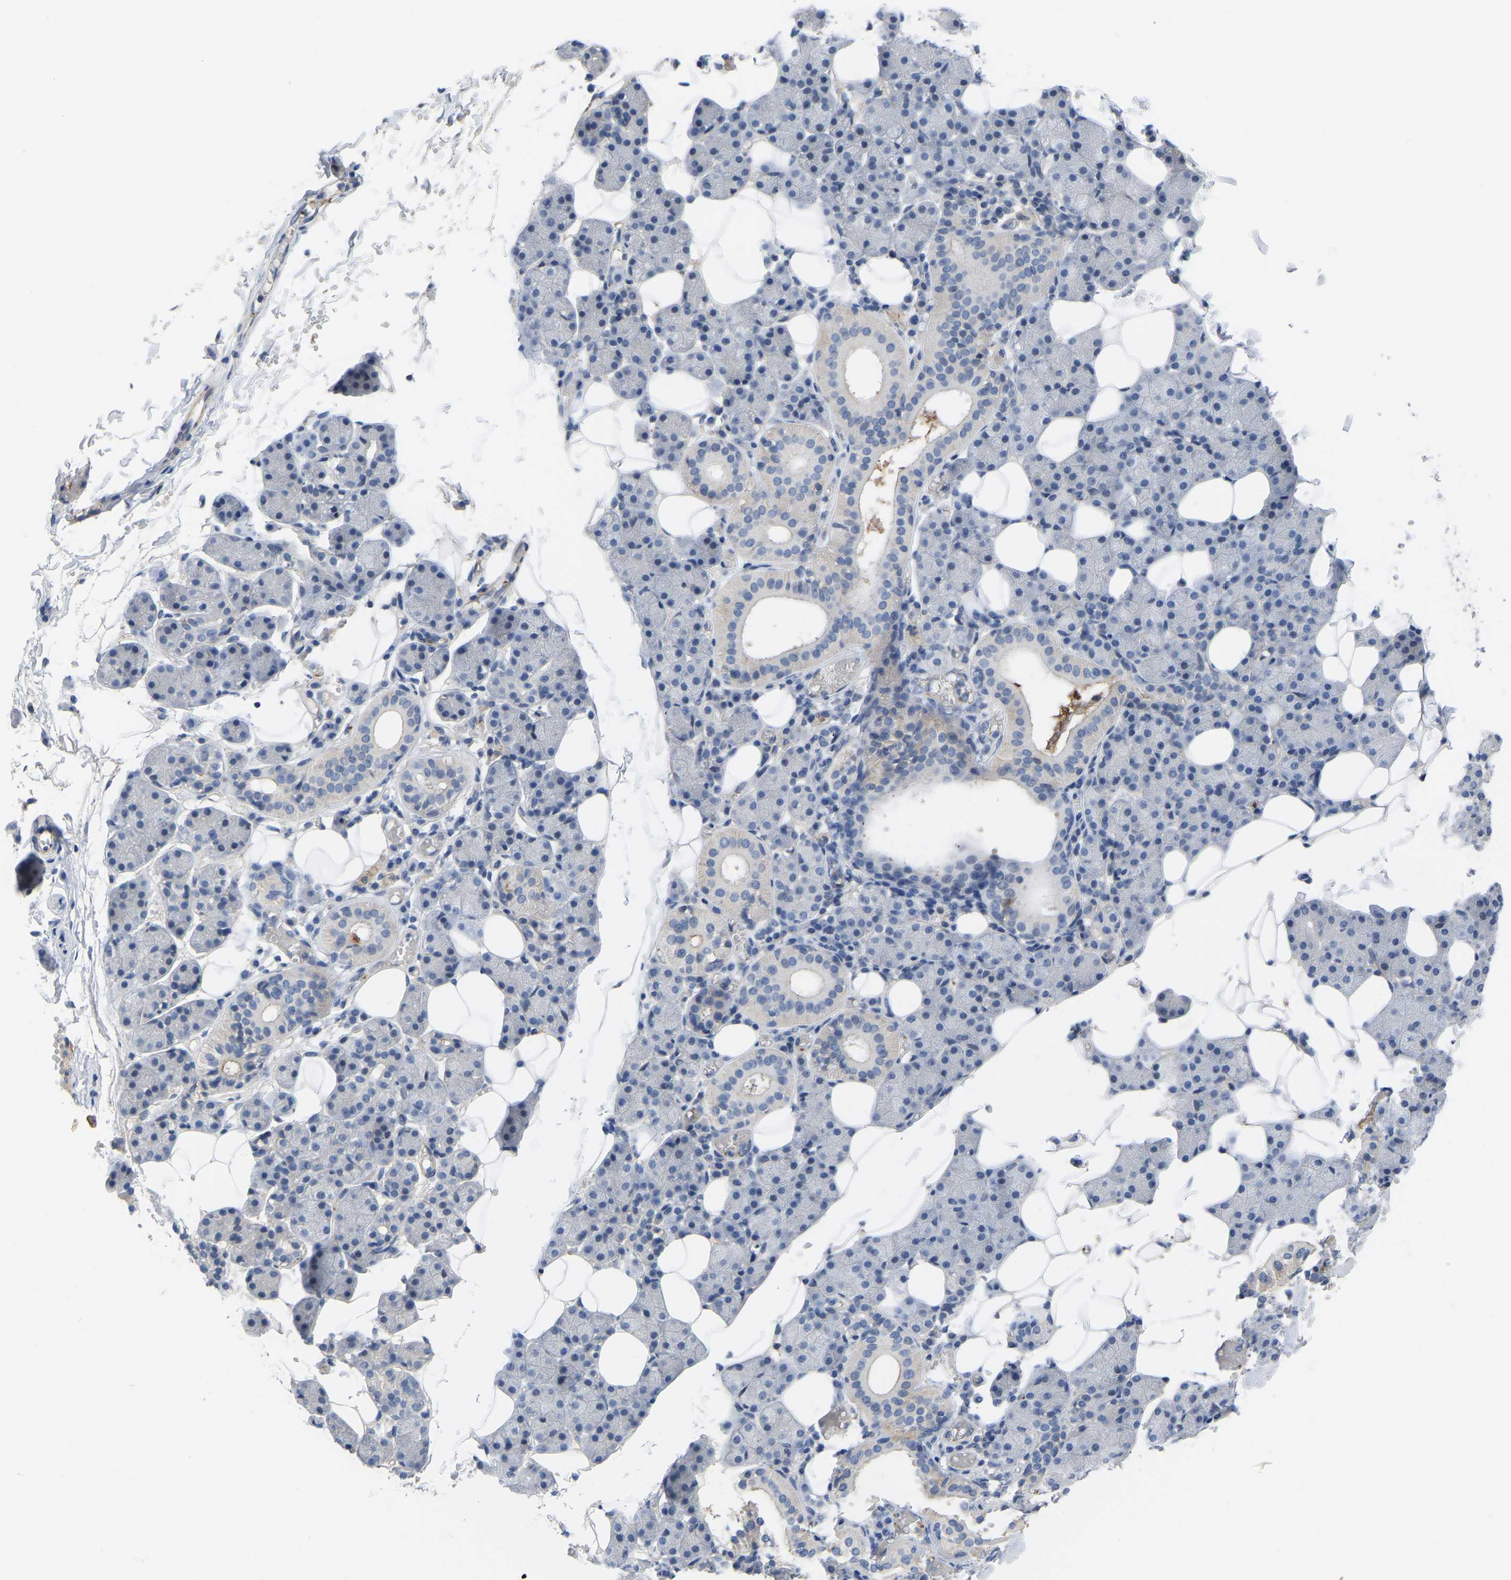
{"staining": {"intensity": "moderate", "quantity": "<25%", "location": "cytoplasmic/membranous"}, "tissue": "salivary gland", "cell_type": "Glandular cells", "image_type": "normal", "snomed": [{"axis": "morphology", "description": "Normal tissue, NOS"}, {"axis": "topography", "description": "Salivary gland"}], "caption": "Normal salivary gland was stained to show a protein in brown. There is low levels of moderate cytoplasmic/membranous expression in approximately <25% of glandular cells.", "gene": "ZNF449", "patient": {"sex": "female", "age": 33}}